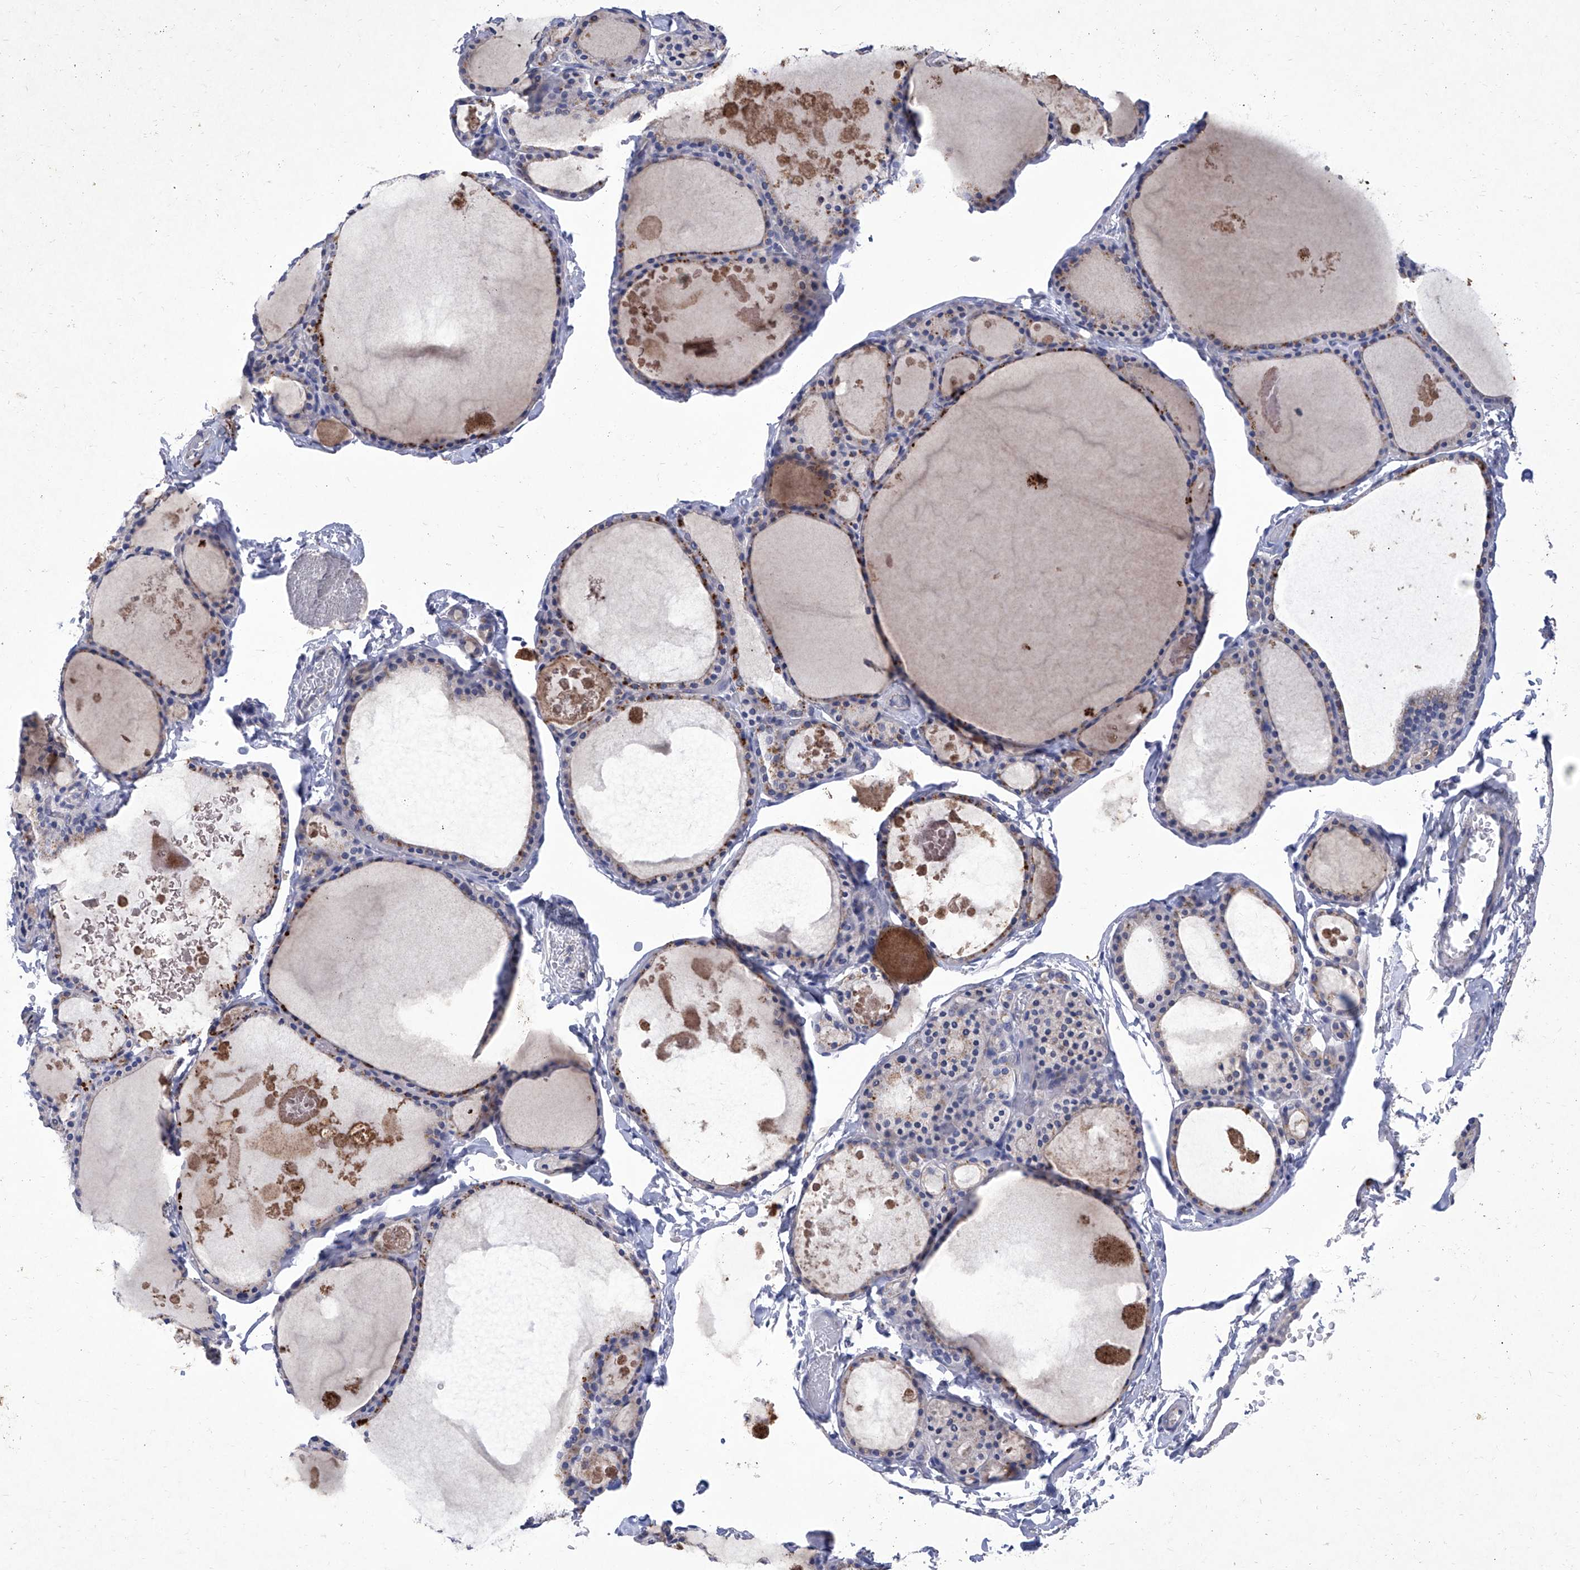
{"staining": {"intensity": "moderate", "quantity": "<25%", "location": "cytoplasmic/membranous"}, "tissue": "thyroid gland", "cell_type": "Glandular cells", "image_type": "normal", "snomed": [{"axis": "morphology", "description": "Normal tissue, NOS"}, {"axis": "topography", "description": "Thyroid gland"}], "caption": "Protein analysis of unremarkable thyroid gland shows moderate cytoplasmic/membranous expression in about <25% of glandular cells.", "gene": "IFNL2", "patient": {"sex": "male", "age": 56}}